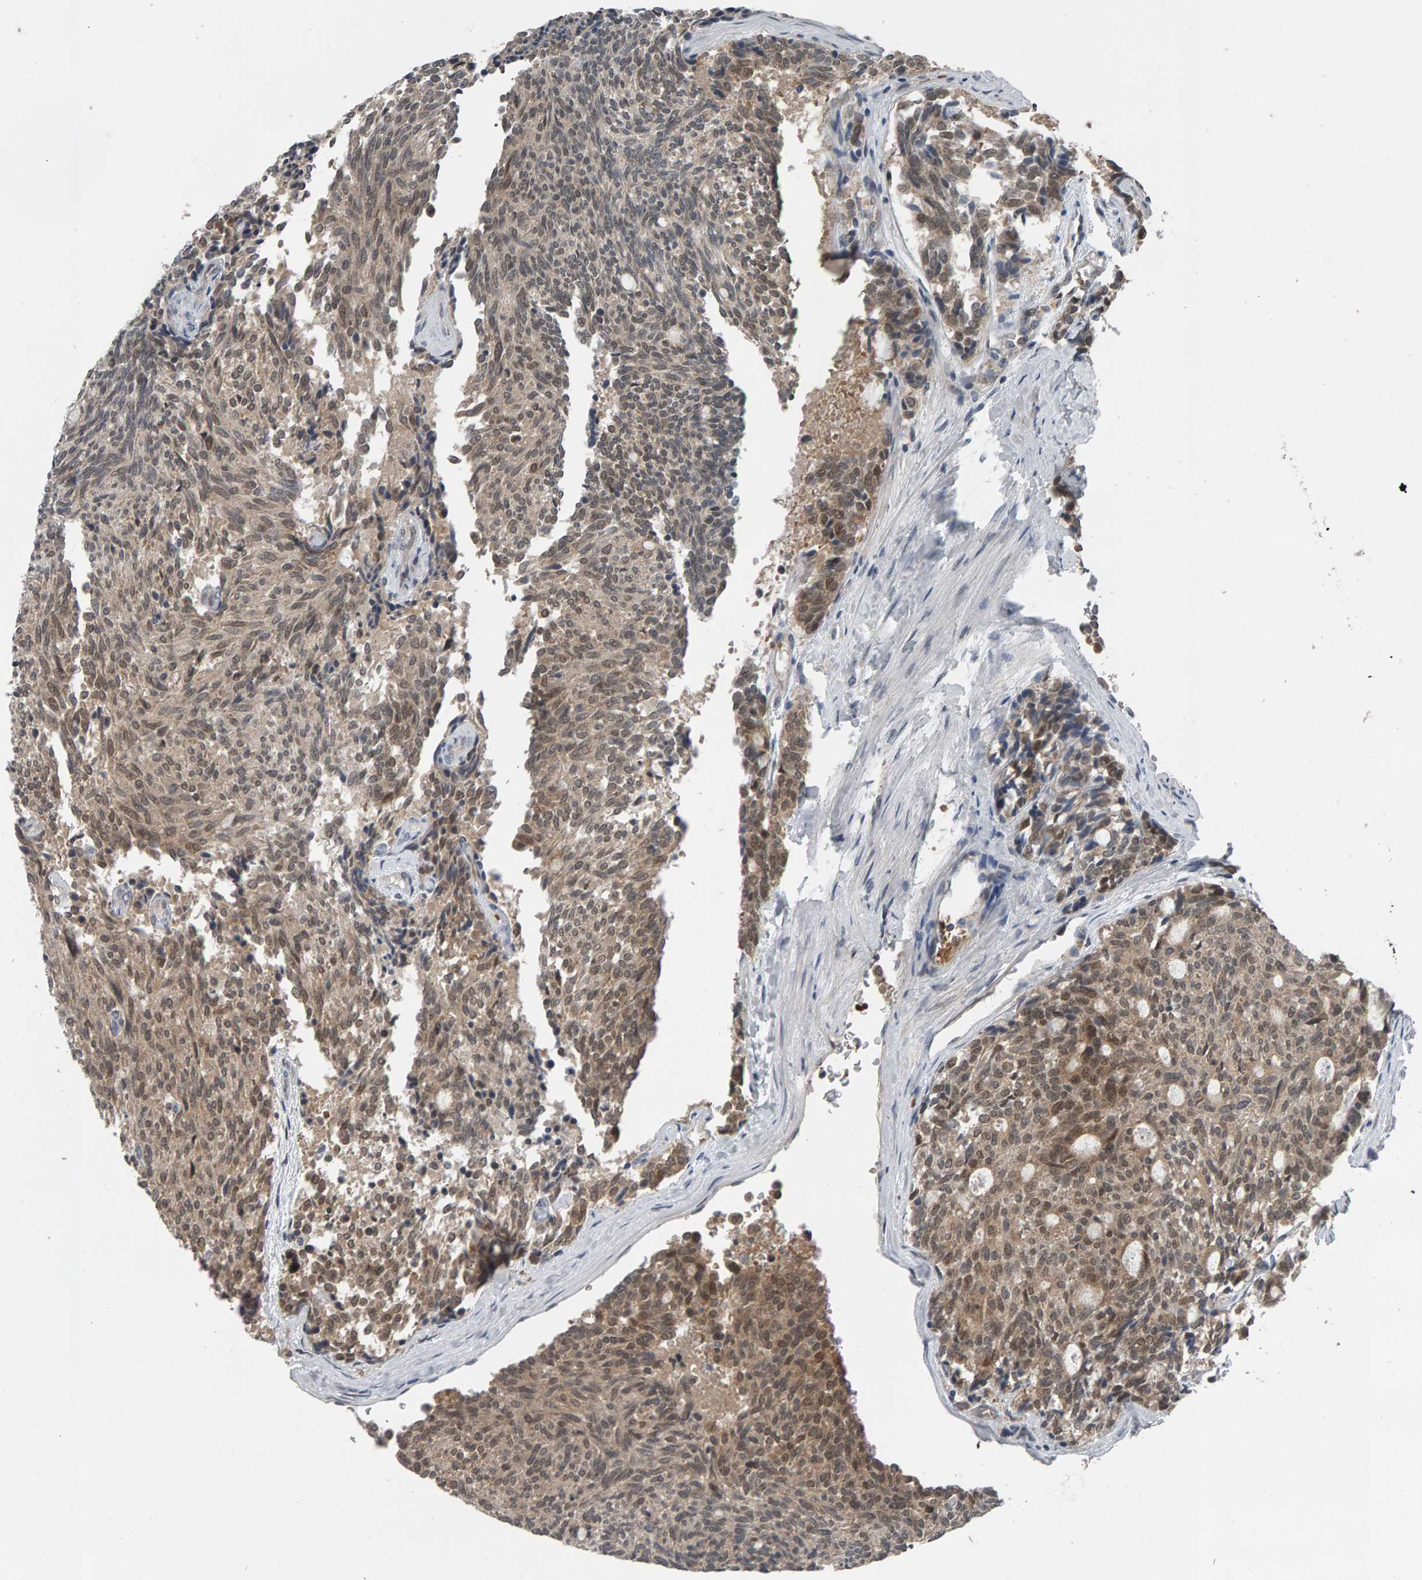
{"staining": {"intensity": "weak", "quantity": ">75%", "location": "cytoplasmic/membranous,nuclear"}, "tissue": "carcinoid", "cell_type": "Tumor cells", "image_type": "cancer", "snomed": [{"axis": "morphology", "description": "Carcinoid, malignant, NOS"}, {"axis": "topography", "description": "Pancreas"}], "caption": "Protein staining shows weak cytoplasmic/membranous and nuclear expression in approximately >75% of tumor cells in malignant carcinoid.", "gene": "COASY", "patient": {"sex": "female", "age": 54}}